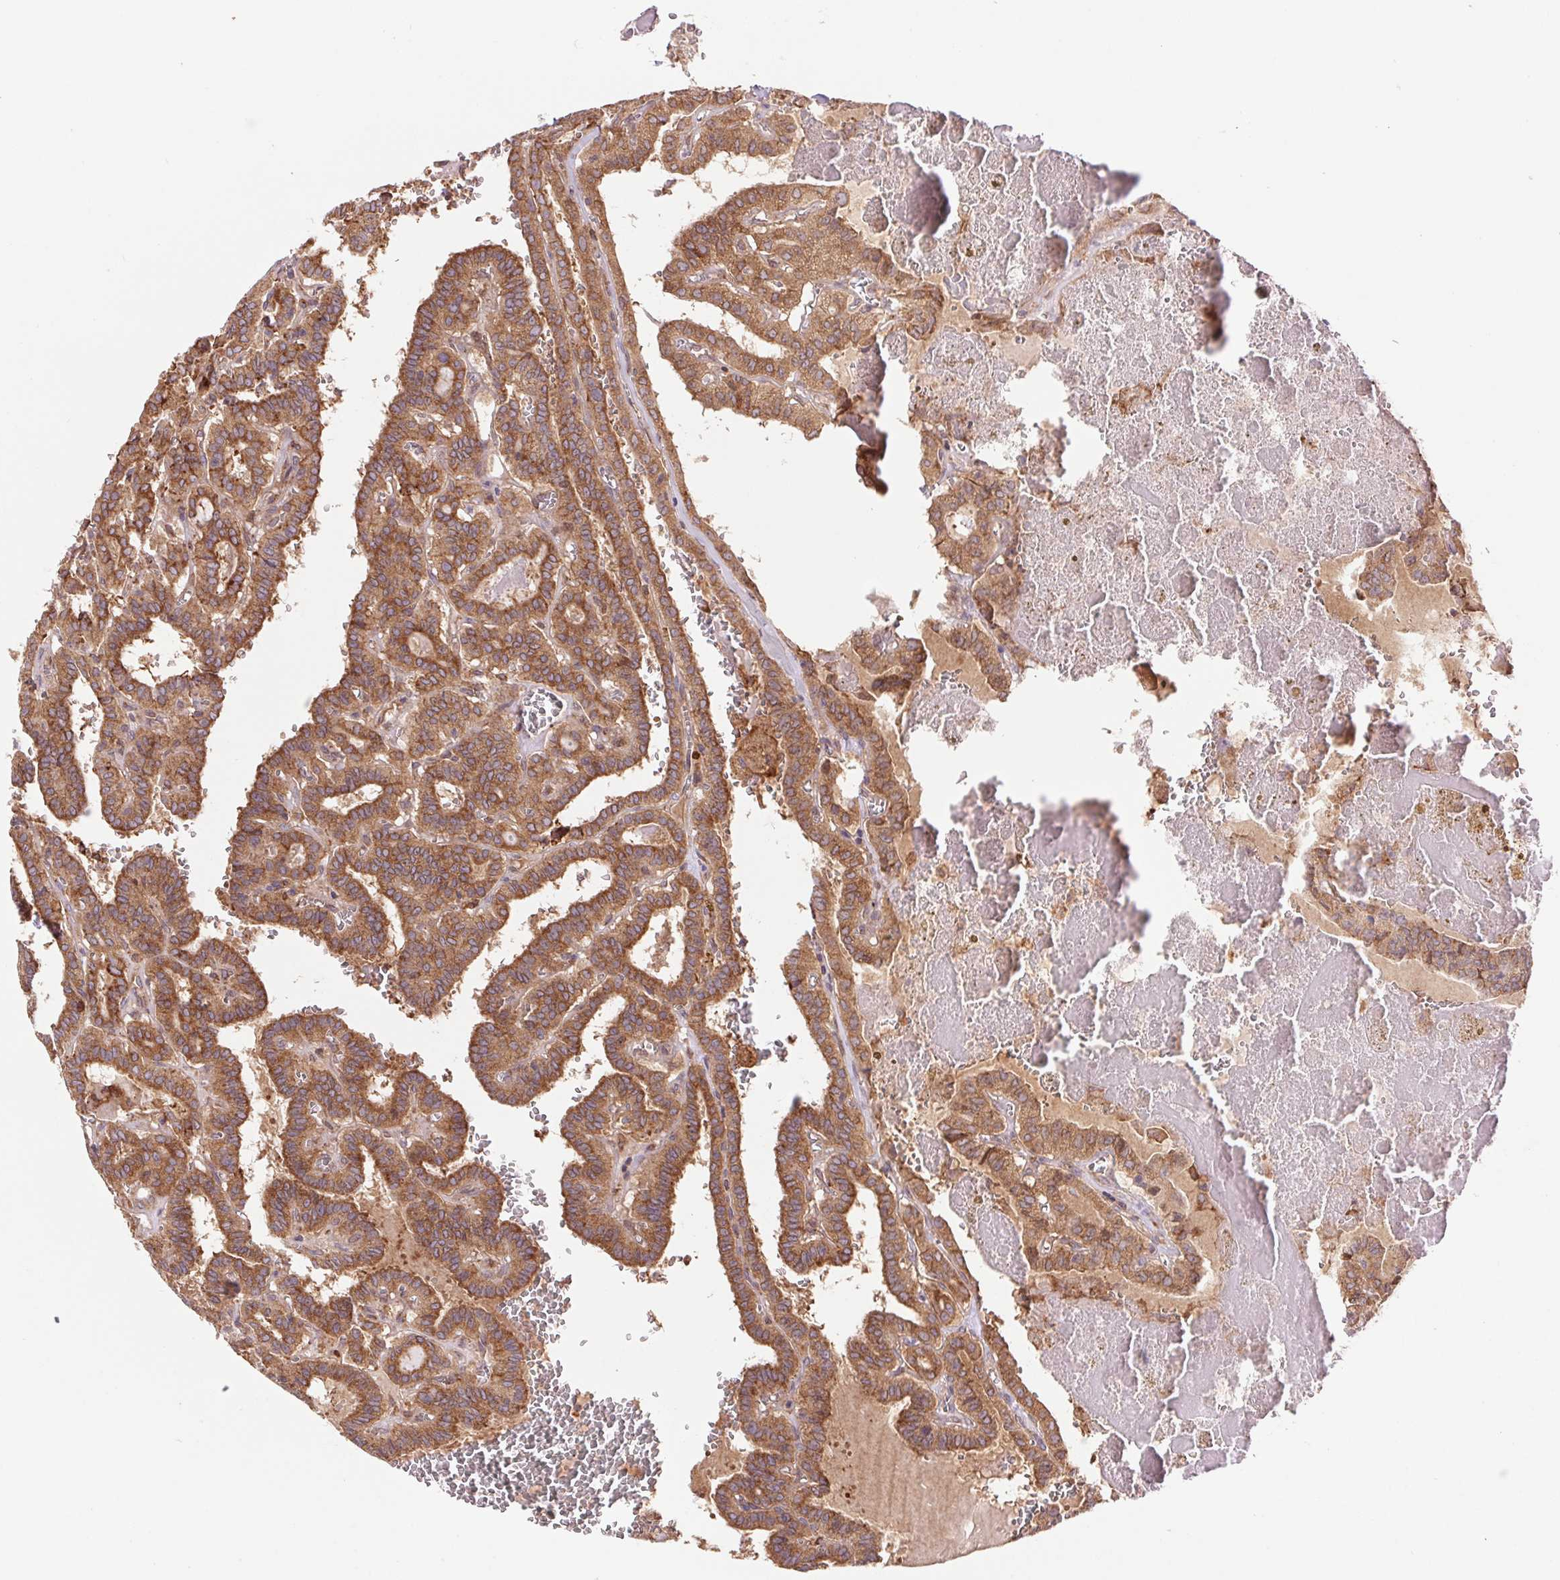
{"staining": {"intensity": "moderate", "quantity": ">75%", "location": "cytoplasmic/membranous"}, "tissue": "thyroid cancer", "cell_type": "Tumor cells", "image_type": "cancer", "snomed": [{"axis": "morphology", "description": "Papillary adenocarcinoma, NOS"}, {"axis": "topography", "description": "Thyroid gland"}], "caption": "About >75% of tumor cells in thyroid papillary adenocarcinoma exhibit moderate cytoplasmic/membranous protein staining as visualized by brown immunohistochemical staining.", "gene": "KLHL20", "patient": {"sex": "female", "age": 21}}